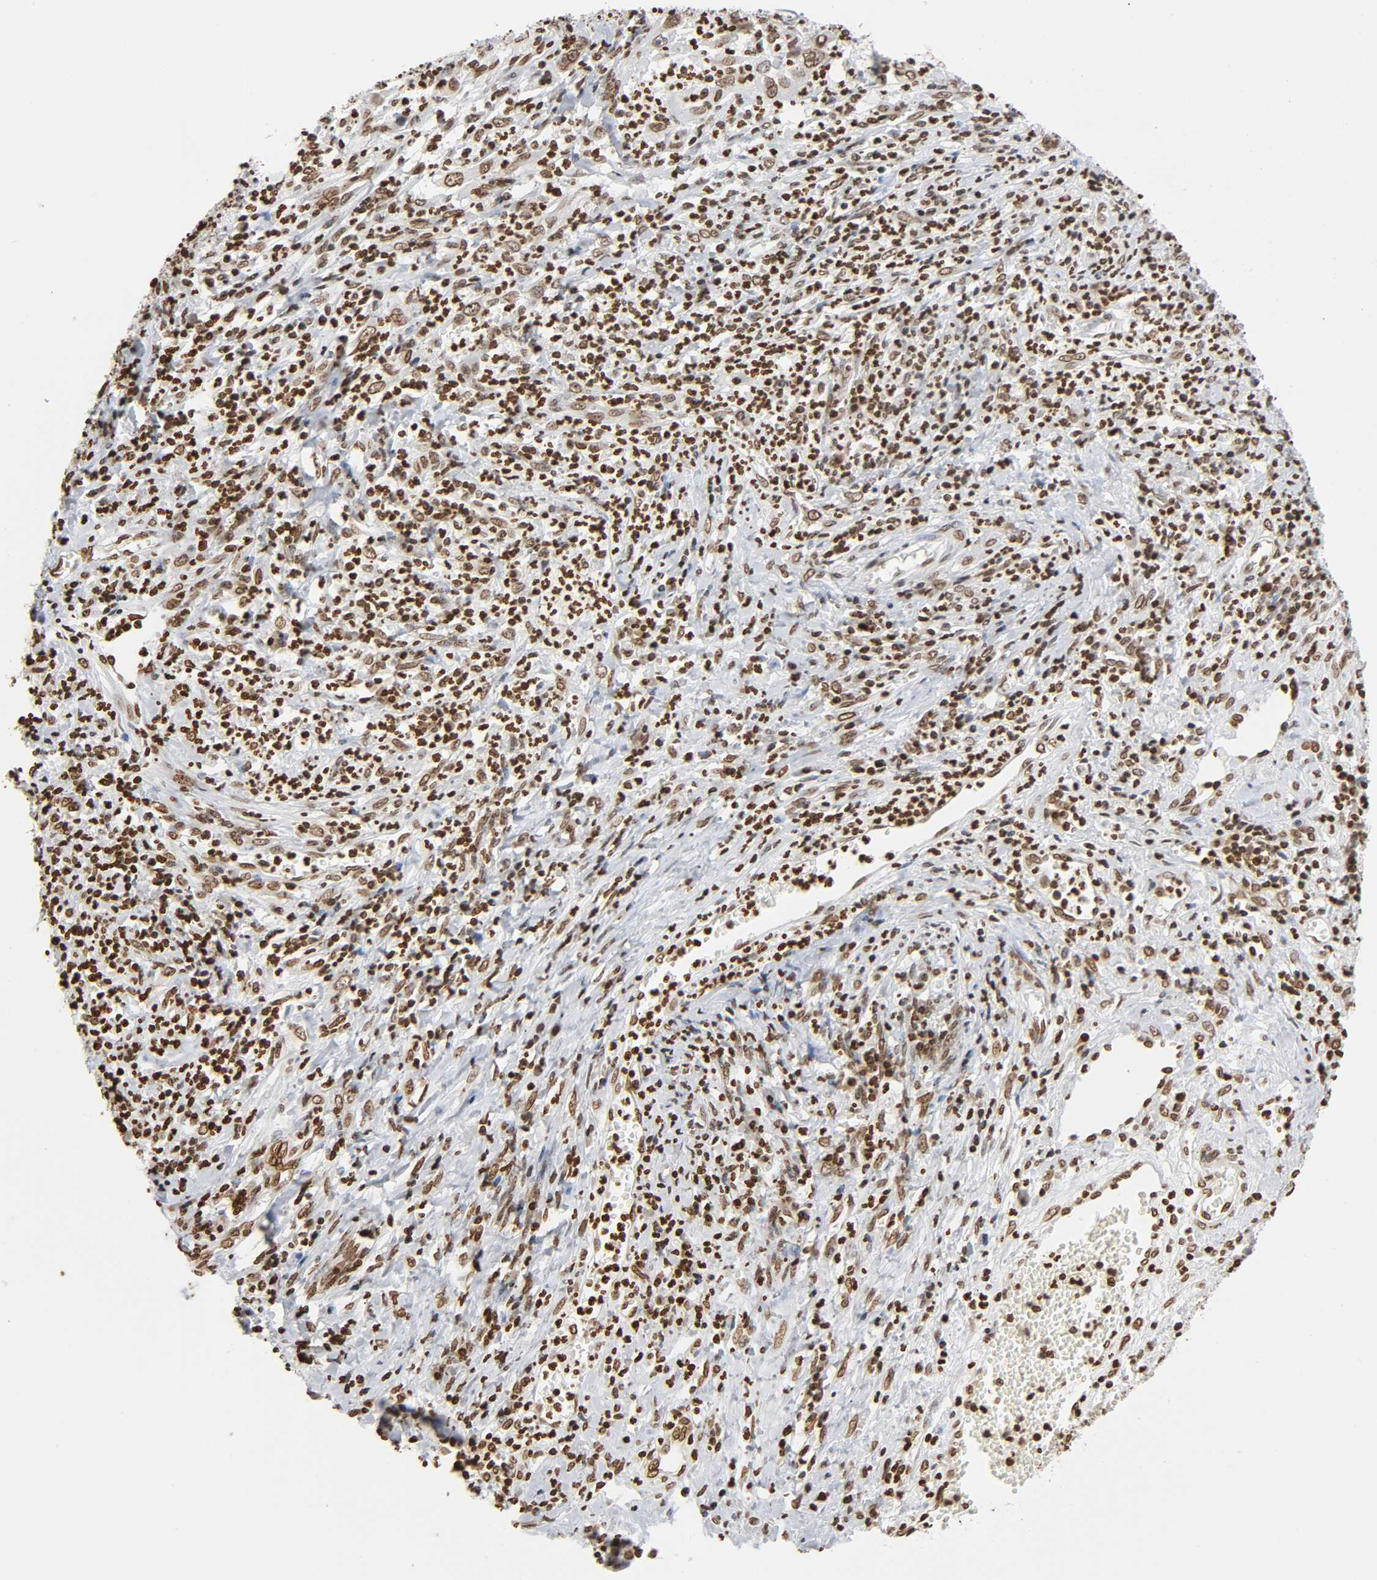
{"staining": {"intensity": "moderate", "quantity": ">75%", "location": "nuclear"}, "tissue": "cervical cancer", "cell_type": "Tumor cells", "image_type": "cancer", "snomed": [{"axis": "morphology", "description": "Squamous cell carcinoma, NOS"}, {"axis": "topography", "description": "Cervix"}], "caption": "Tumor cells show medium levels of moderate nuclear staining in approximately >75% of cells in cervical squamous cell carcinoma. (Brightfield microscopy of DAB IHC at high magnification).", "gene": "HOXA6", "patient": {"sex": "female", "age": 32}}